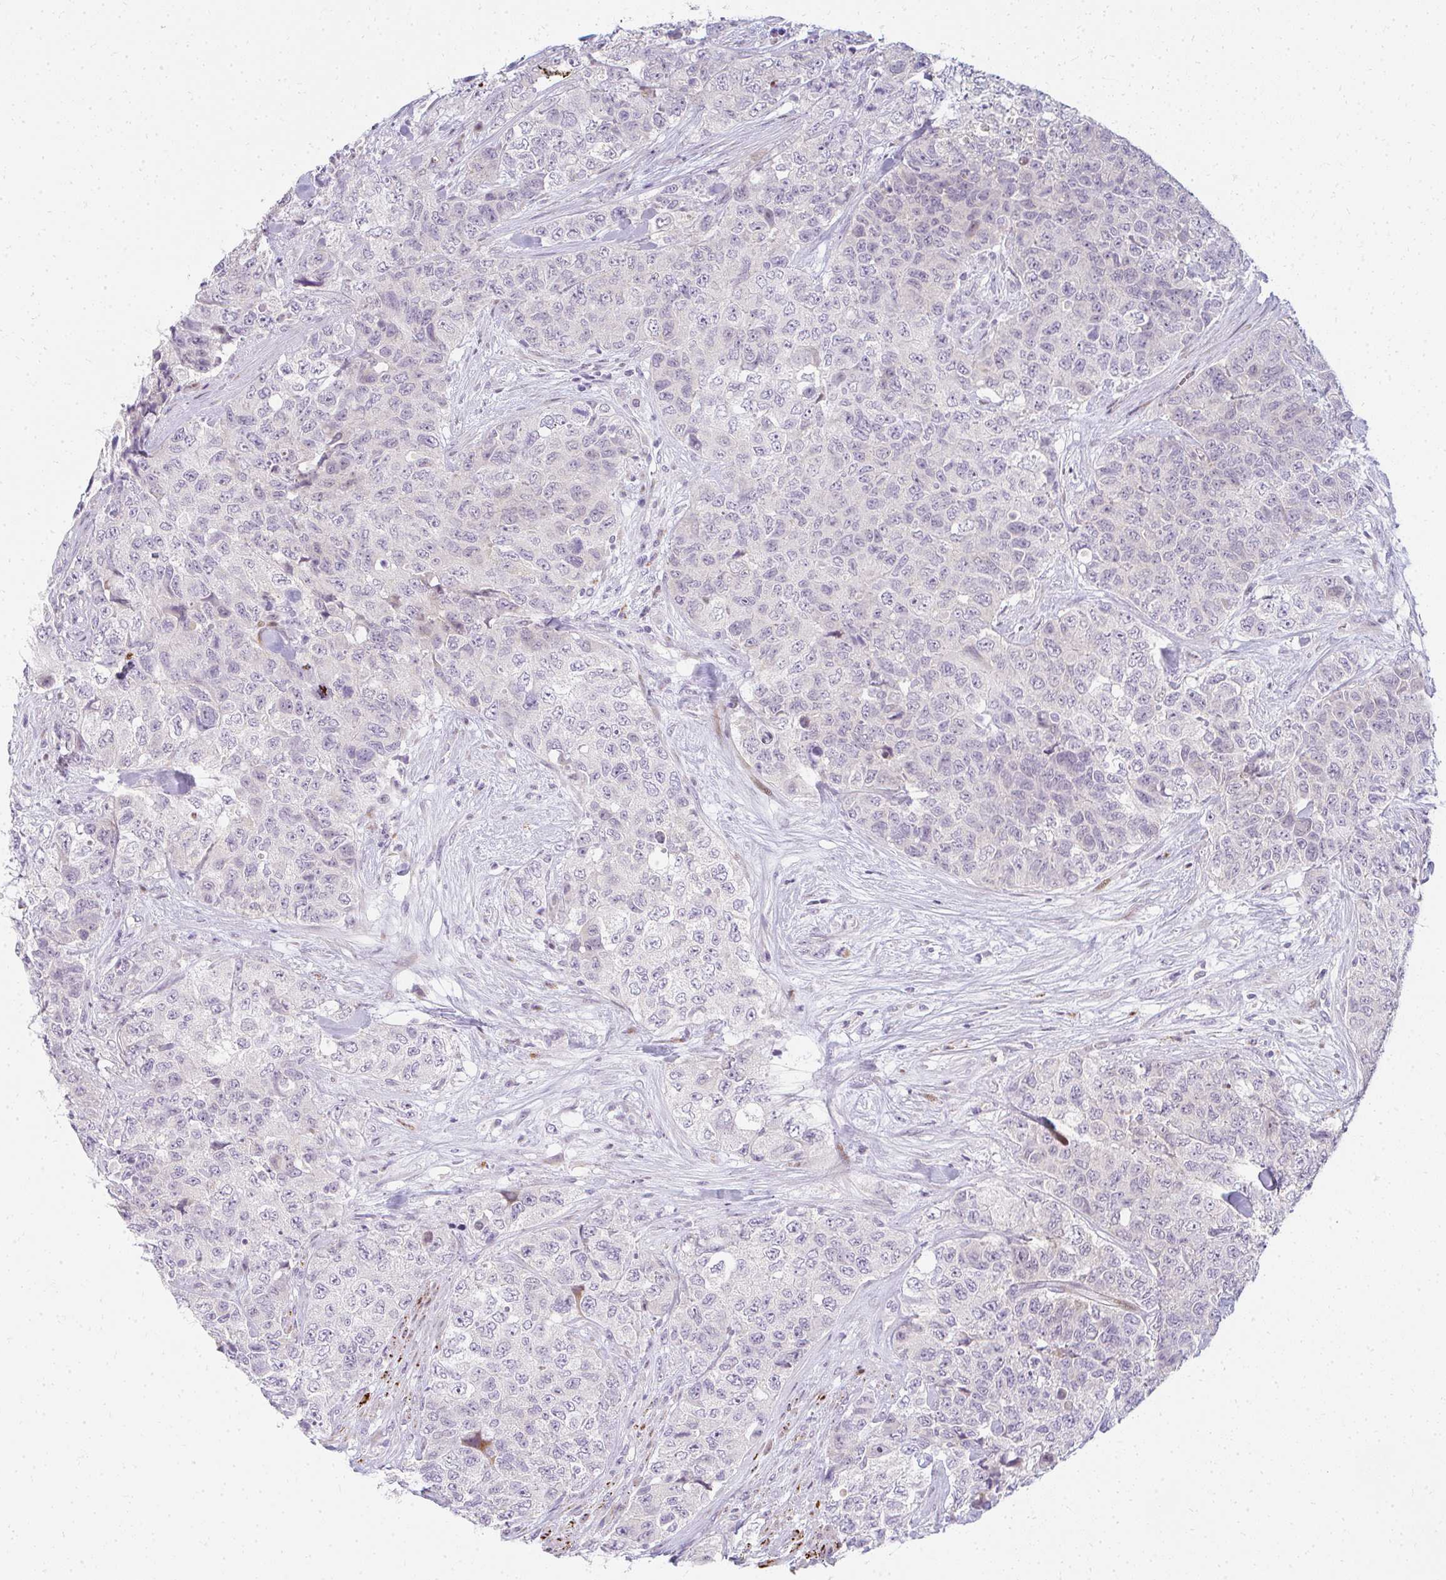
{"staining": {"intensity": "negative", "quantity": "none", "location": "none"}, "tissue": "urothelial cancer", "cell_type": "Tumor cells", "image_type": "cancer", "snomed": [{"axis": "morphology", "description": "Urothelial carcinoma, High grade"}, {"axis": "topography", "description": "Urinary bladder"}], "caption": "IHC of urothelial cancer displays no expression in tumor cells.", "gene": "PLA2G5", "patient": {"sex": "female", "age": 78}}